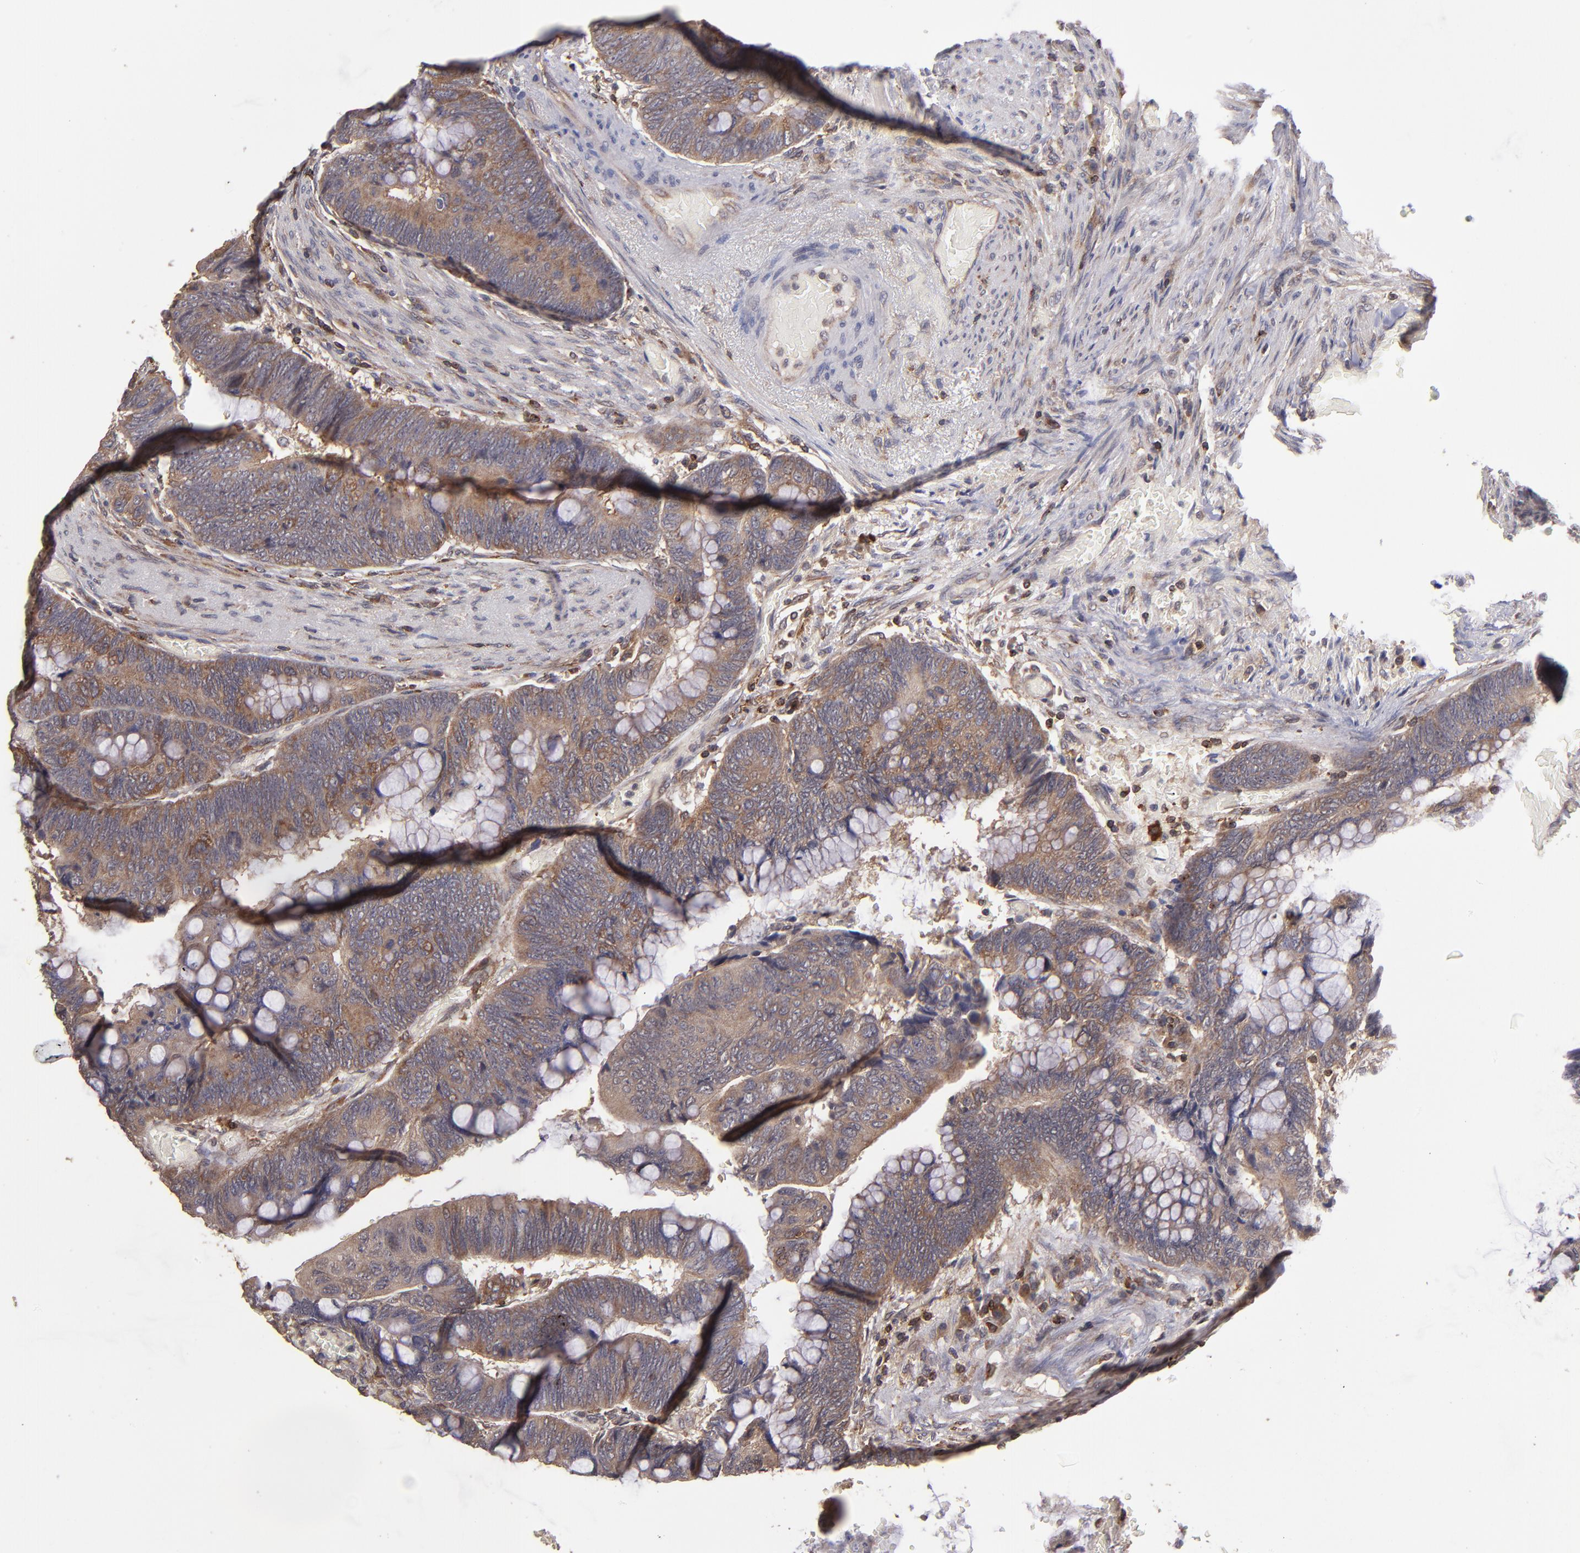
{"staining": {"intensity": "strong", "quantity": ">75%", "location": "cytoplasmic/membranous"}, "tissue": "colorectal cancer", "cell_type": "Tumor cells", "image_type": "cancer", "snomed": [{"axis": "morphology", "description": "Normal tissue, NOS"}, {"axis": "morphology", "description": "Adenocarcinoma, NOS"}, {"axis": "topography", "description": "Rectum"}], "caption": "Human colorectal adenocarcinoma stained with a brown dye displays strong cytoplasmic/membranous positive staining in about >75% of tumor cells.", "gene": "NF2", "patient": {"sex": "male", "age": 92}}